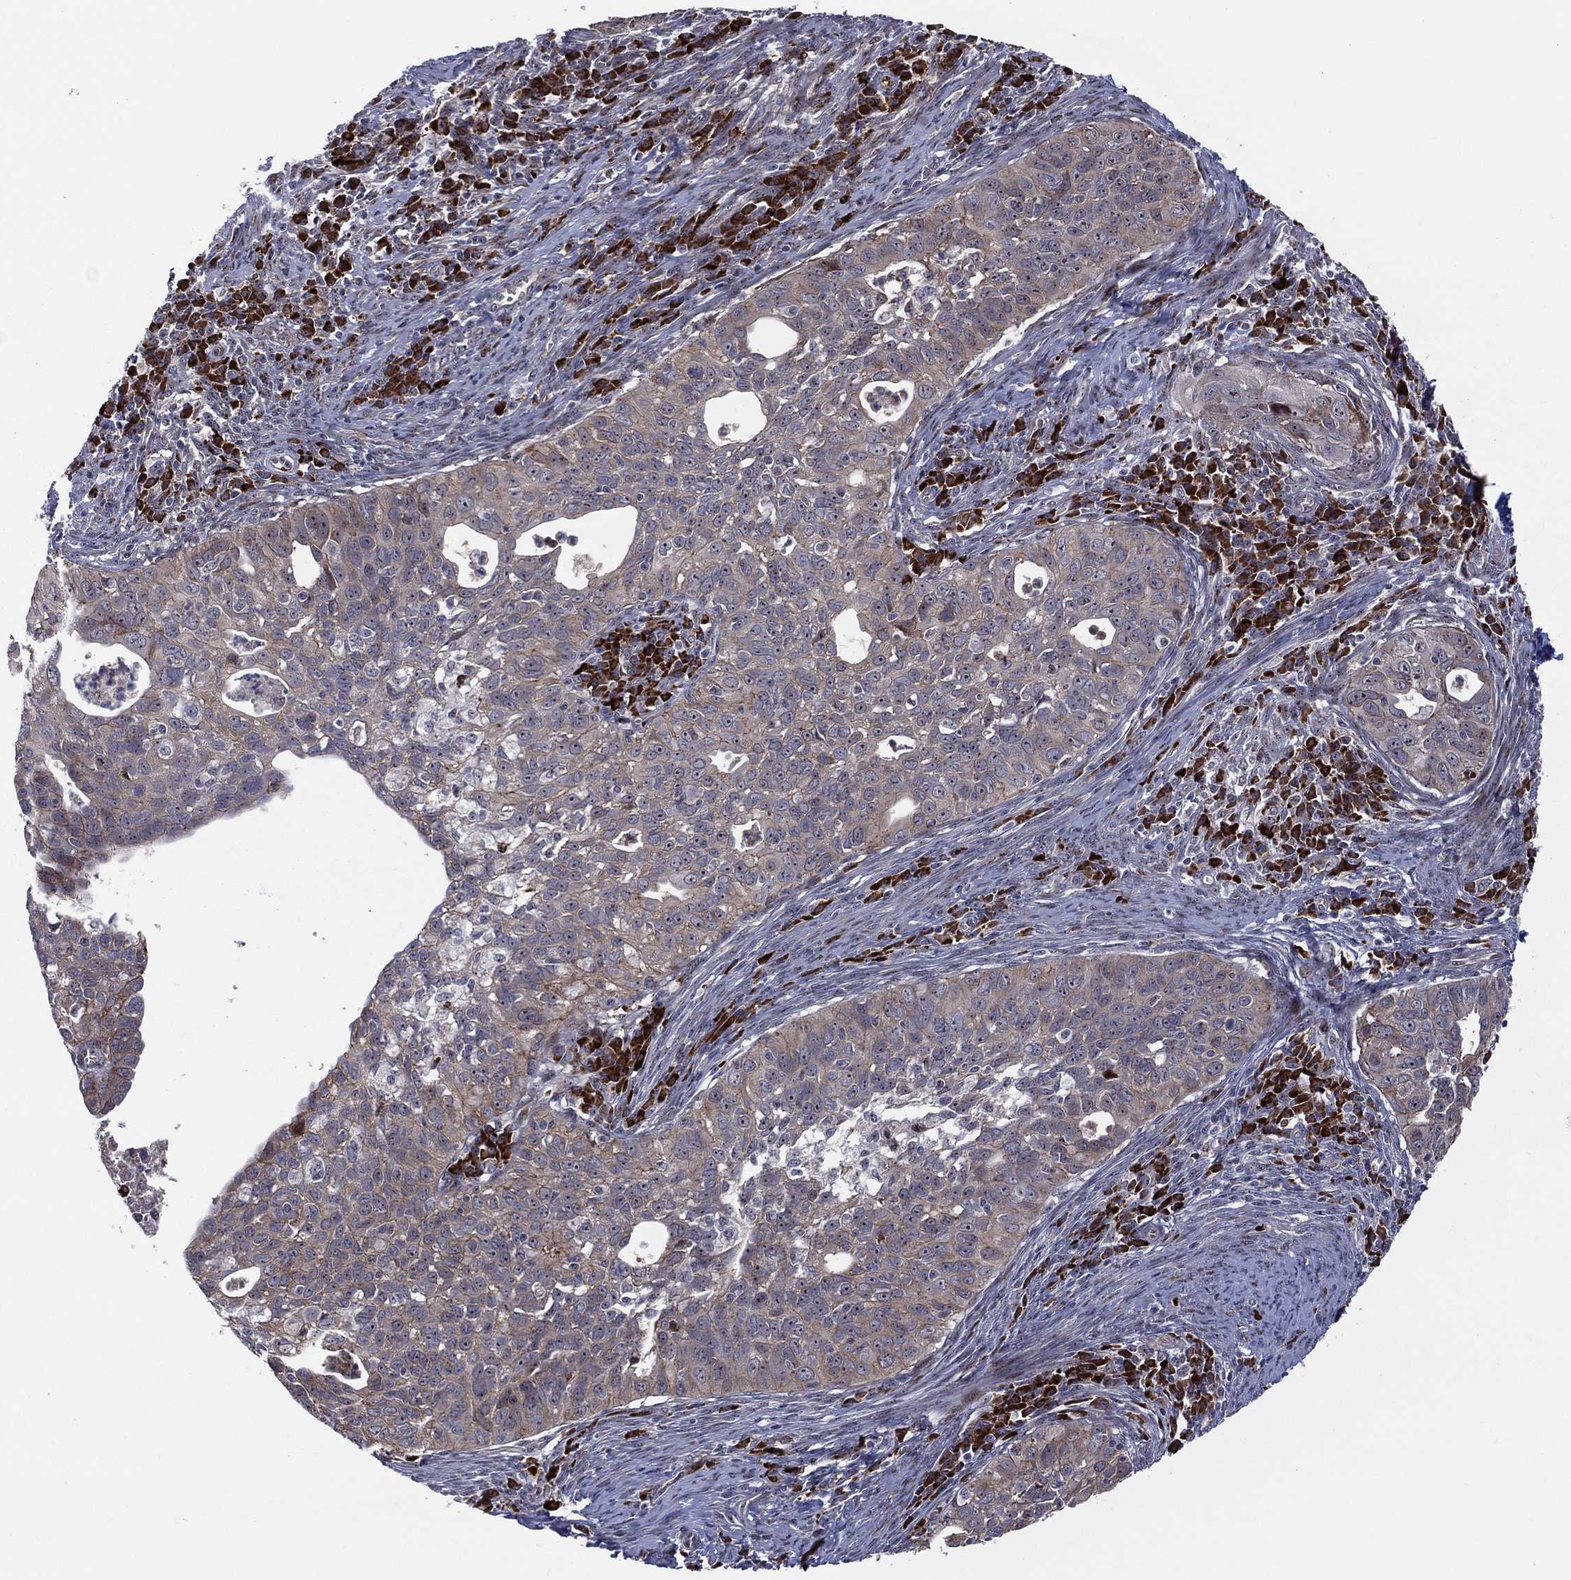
{"staining": {"intensity": "moderate", "quantity": "25%-75%", "location": "cytoplasmic/membranous"}, "tissue": "cervical cancer", "cell_type": "Tumor cells", "image_type": "cancer", "snomed": [{"axis": "morphology", "description": "Squamous cell carcinoma, NOS"}, {"axis": "topography", "description": "Cervix"}], "caption": "Tumor cells exhibit moderate cytoplasmic/membranous expression in approximately 25%-75% of cells in cervical cancer (squamous cell carcinoma). (DAB (3,3'-diaminobenzidine) IHC with brightfield microscopy, high magnification).", "gene": "VHL", "patient": {"sex": "female", "age": 26}}